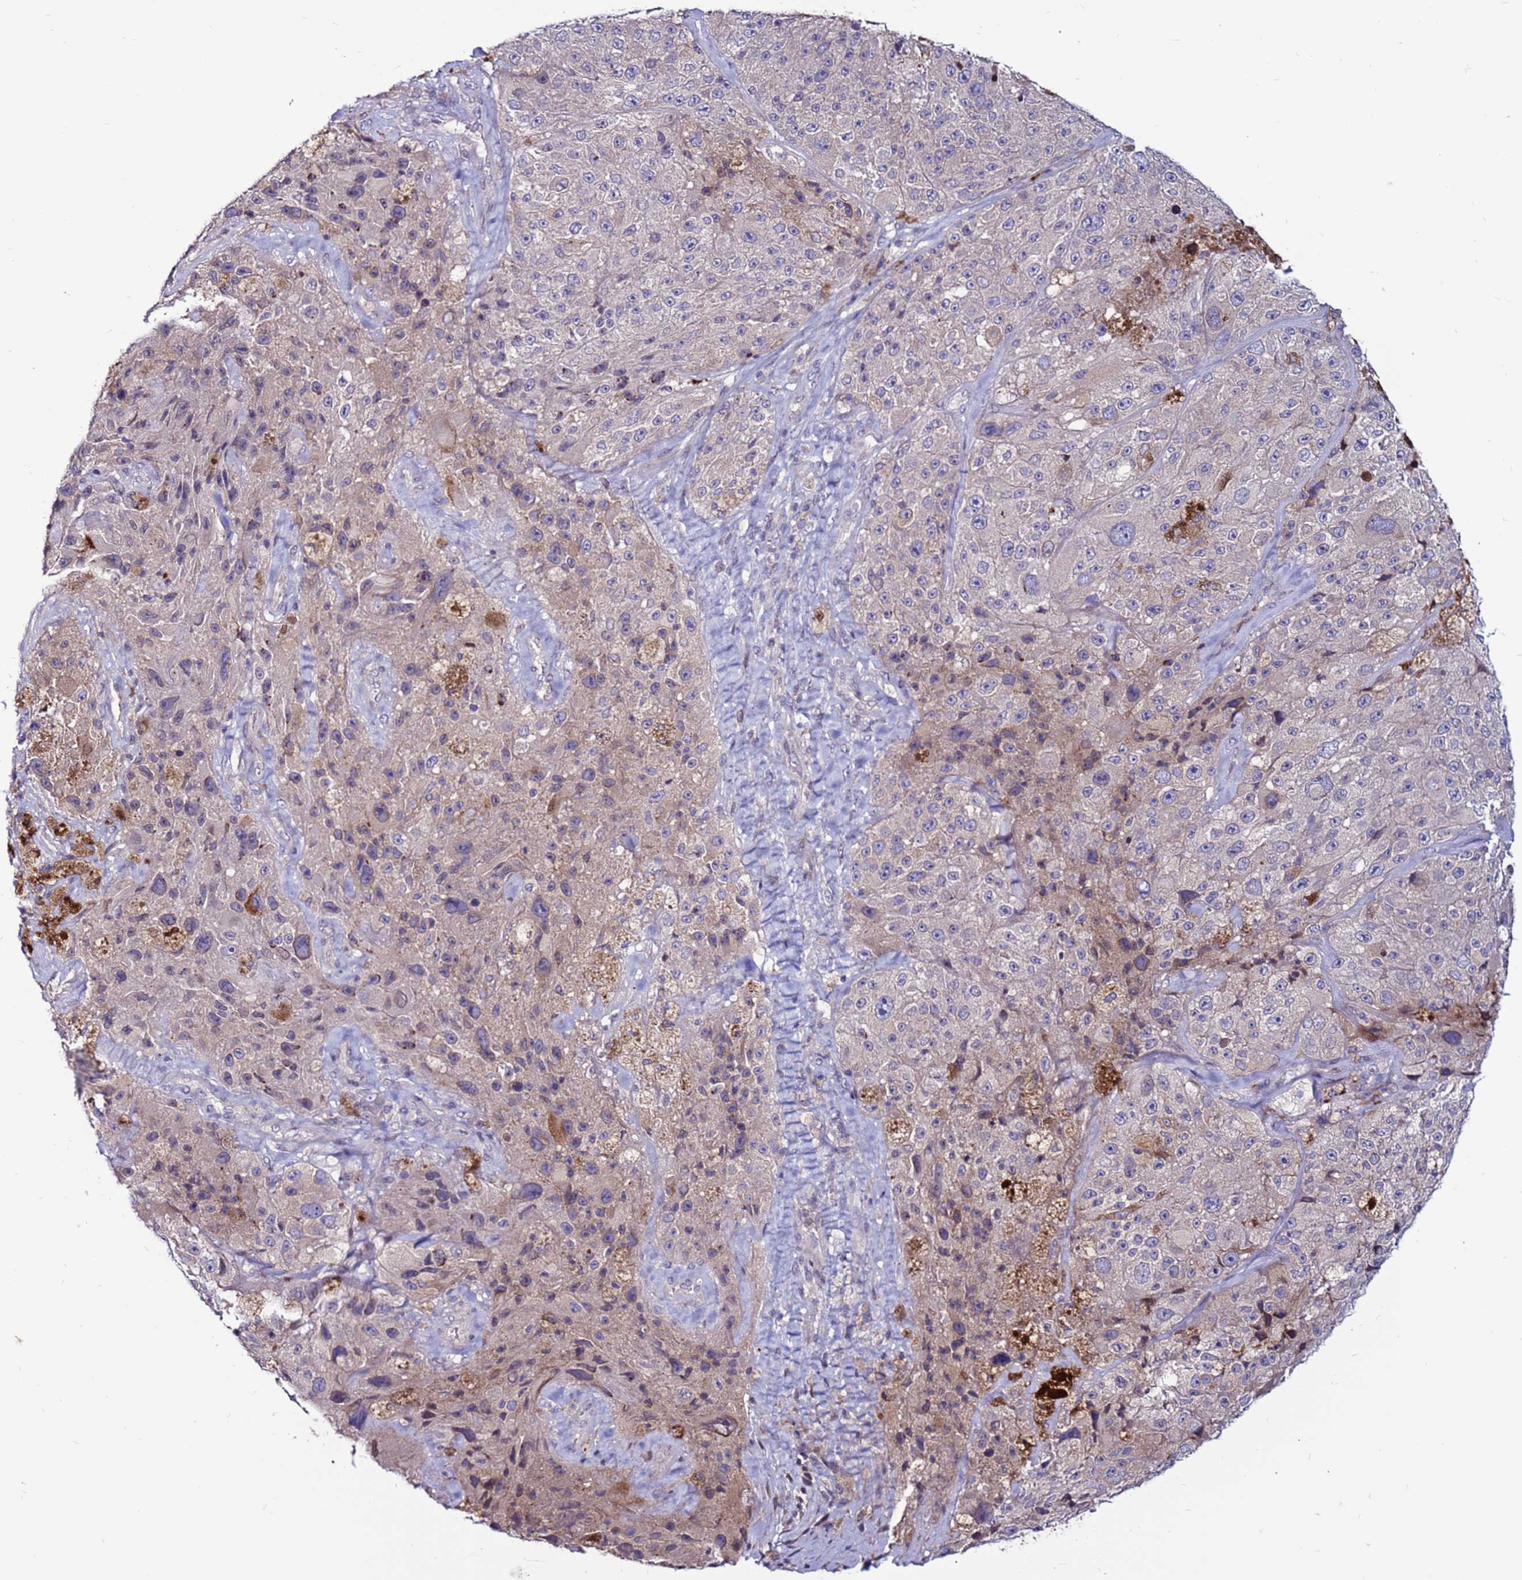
{"staining": {"intensity": "negative", "quantity": "none", "location": "none"}, "tissue": "melanoma", "cell_type": "Tumor cells", "image_type": "cancer", "snomed": [{"axis": "morphology", "description": "Malignant melanoma, Metastatic site"}, {"axis": "topography", "description": "Lymph node"}], "caption": "Photomicrograph shows no protein positivity in tumor cells of malignant melanoma (metastatic site) tissue.", "gene": "CCDC71", "patient": {"sex": "male", "age": 62}}